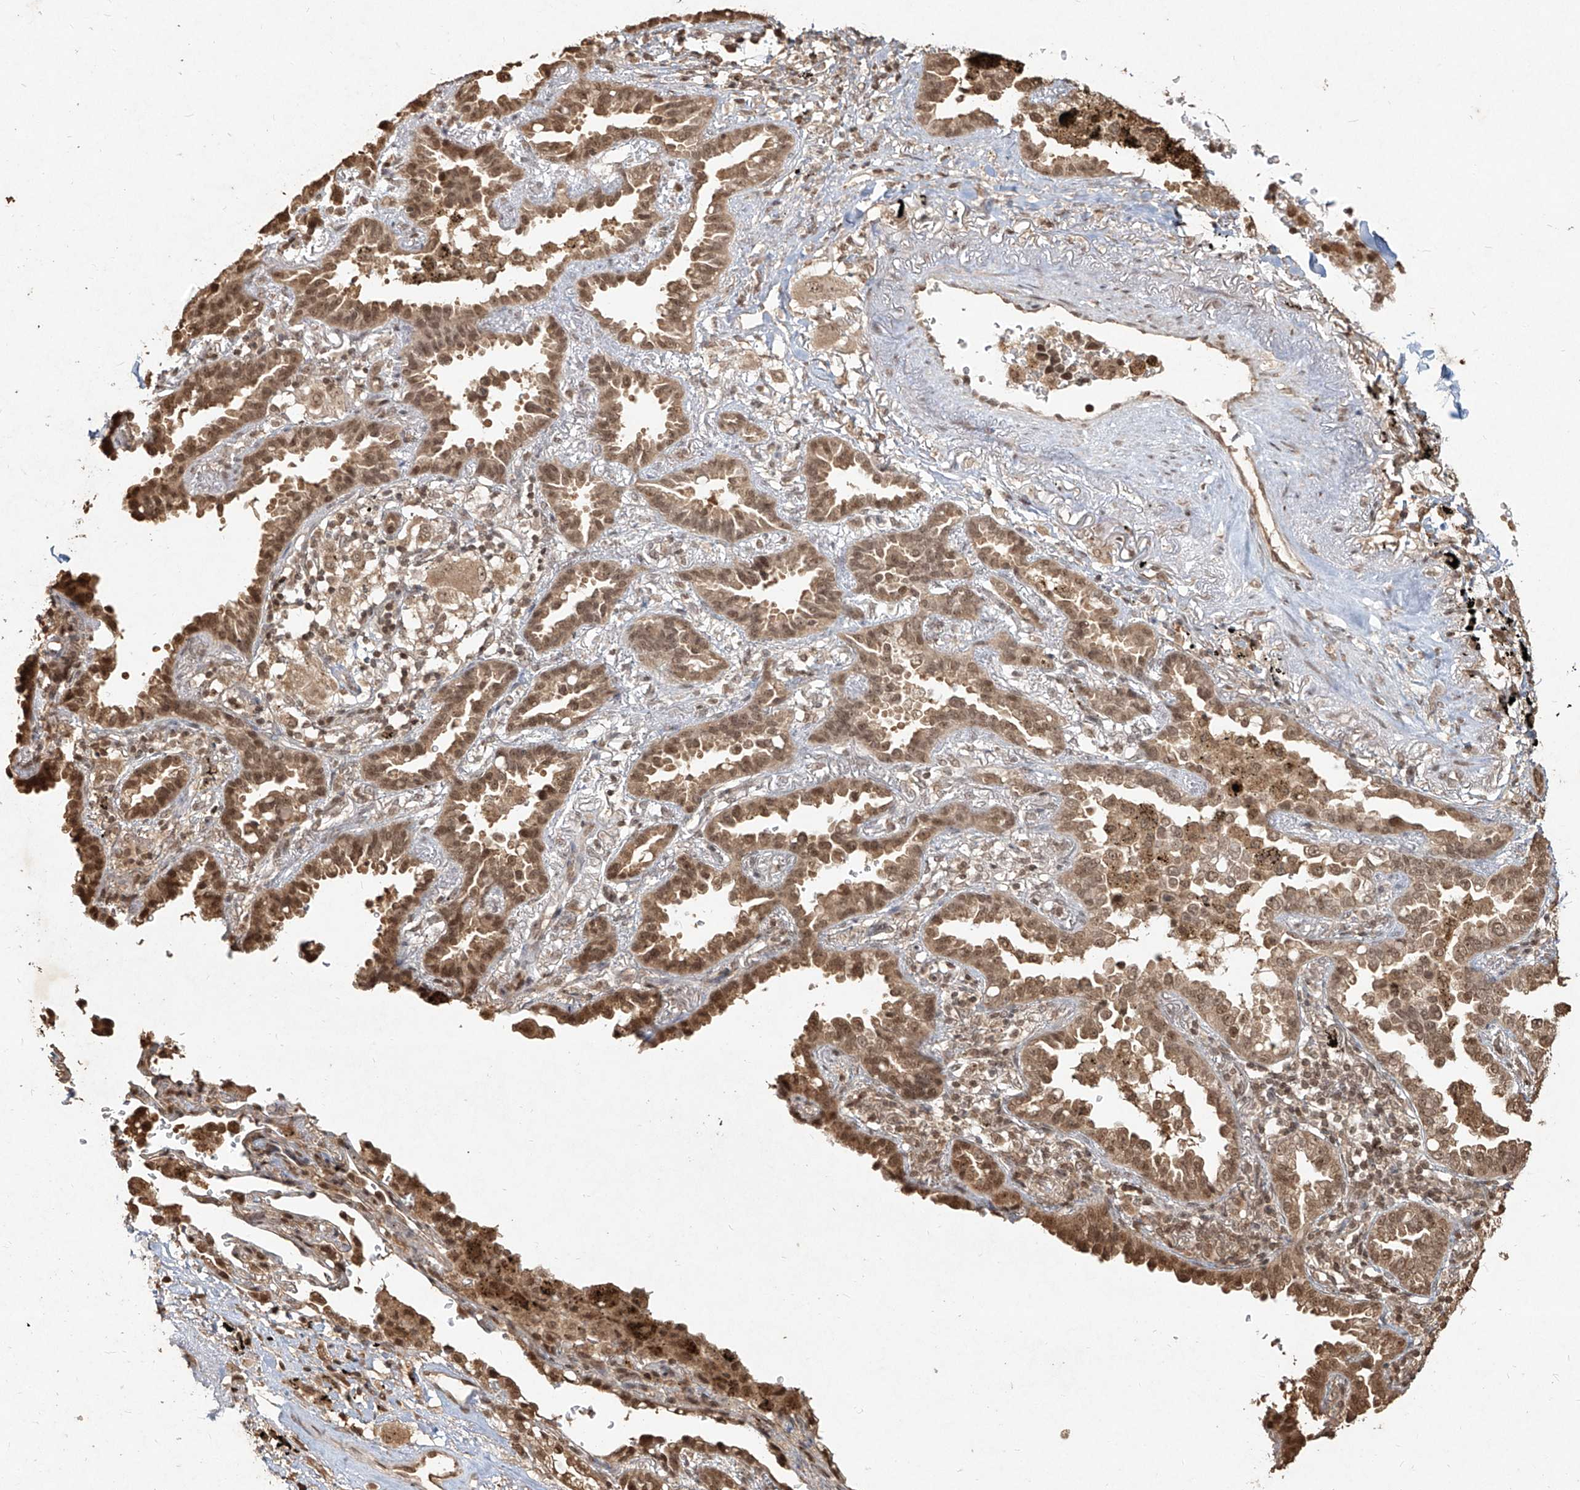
{"staining": {"intensity": "moderate", "quantity": ">75%", "location": "cytoplasmic/membranous,nuclear"}, "tissue": "lung cancer", "cell_type": "Tumor cells", "image_type": "cancer", "snomed": [{"axis": "morphology", "description": "Normal tissue, NOS"}, {"axis": "morphology", "description": "Adenocarcinoma, NOS"}, {"axis": "topography", "description": "Lung"}], "caption": "An image of human lung cancer stained for a protein exhibits moderate cytoplasmic/membranous and nuclear brown staining in tumor cells. Nuclei are stained in blue.", "gene": "UBE2K", "patient": {"sex": "male", "age": 59}}